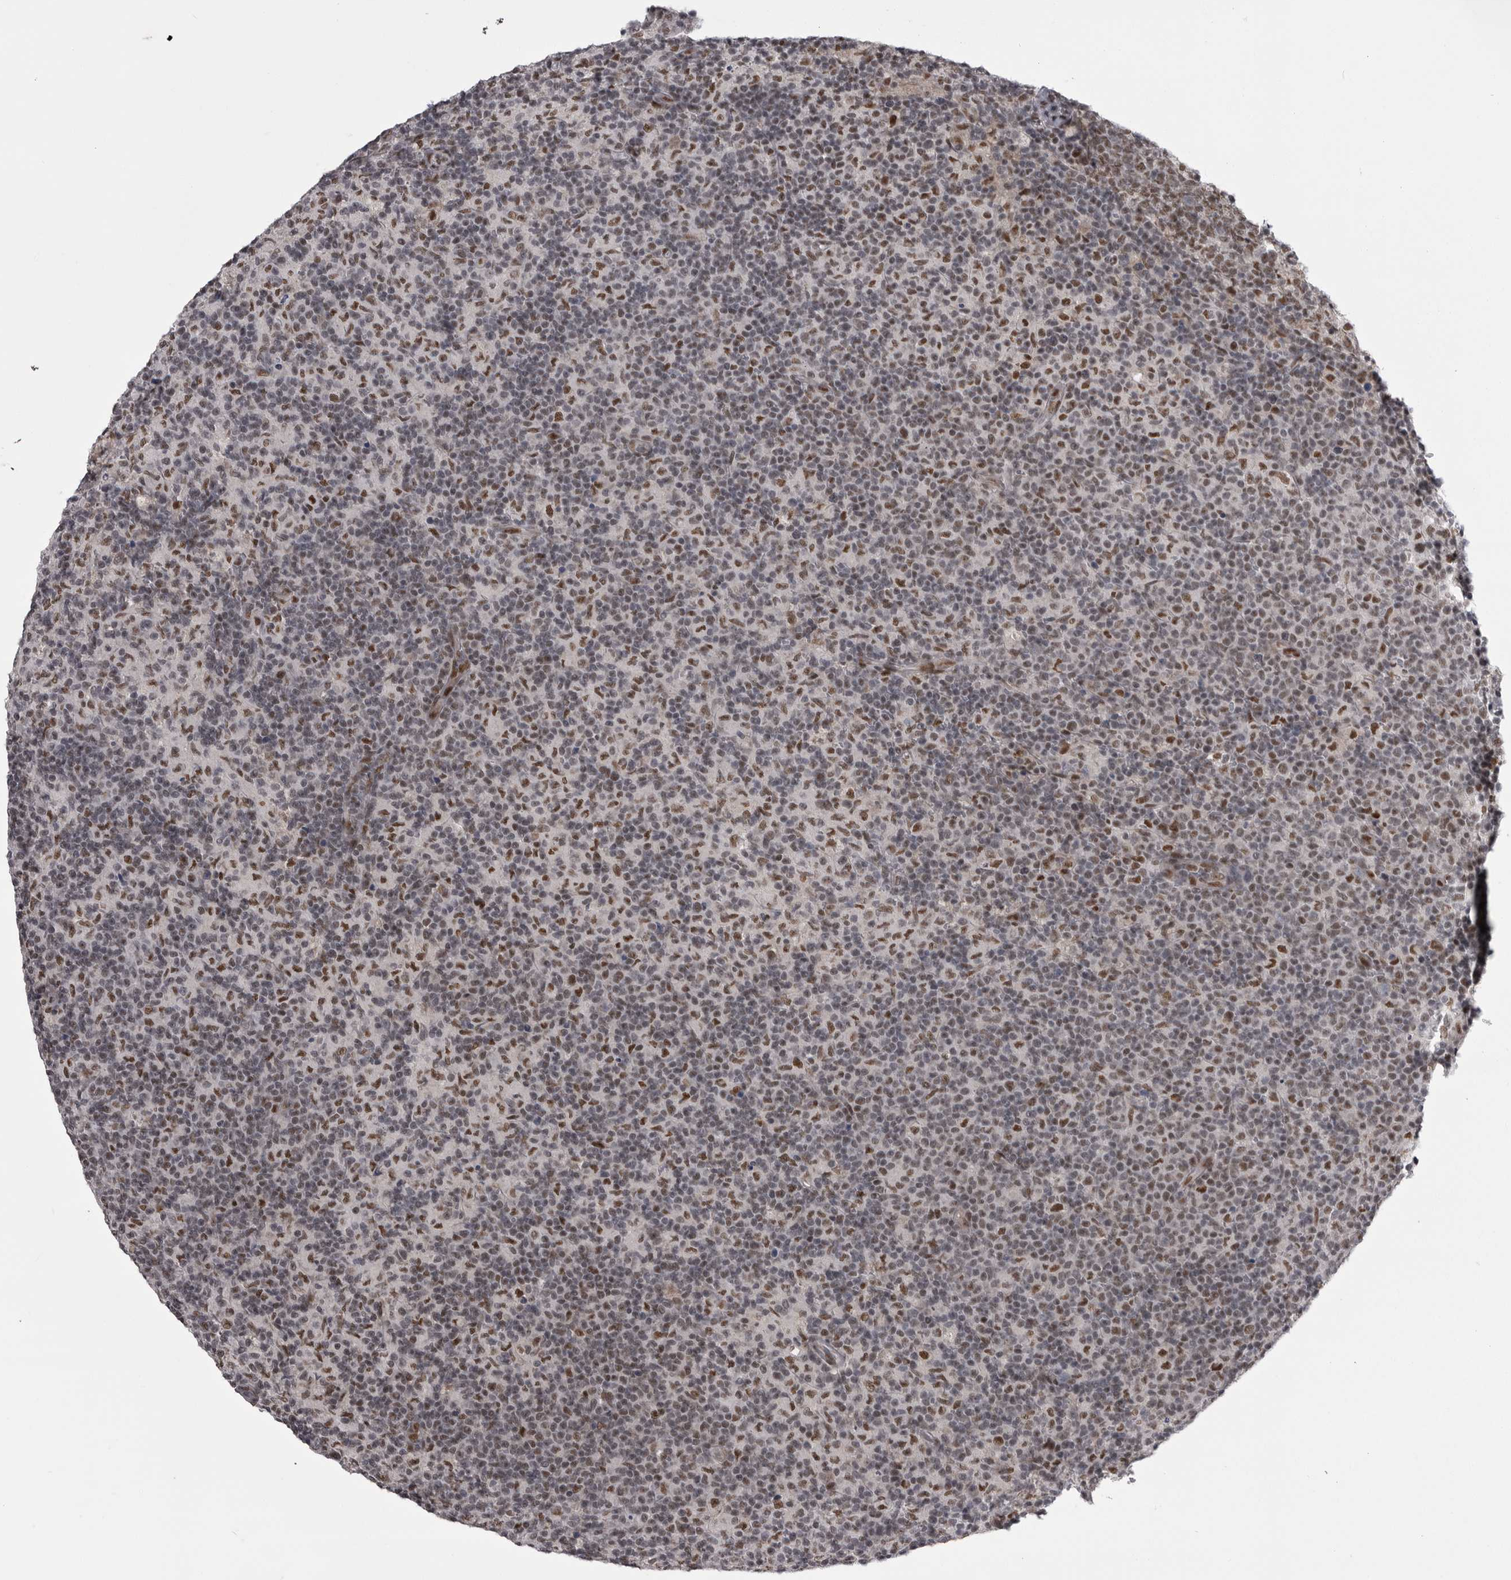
{"staining": {"intensity": "moderate", "quantity": ">75%", "location": "nuclear"}, "tissue": "lymph node", "cell_type": "Germinal center cells", "image_type": "normal", "snomed": [{"axis": "morphology", "description": "Normal tissue, NOS"}, {"axis": "morphology", "description": "Inflammation, NOS"}, {"axis": "topography", "description": "Lymph node"}], "caption": "Moderate nuclear expression for a protein is seen in approximately >75% of germinal center cells of unremarkable lymph node using IHC.", "gene": "MEPCE", "patient": {"sex": "male", "age": 55}}